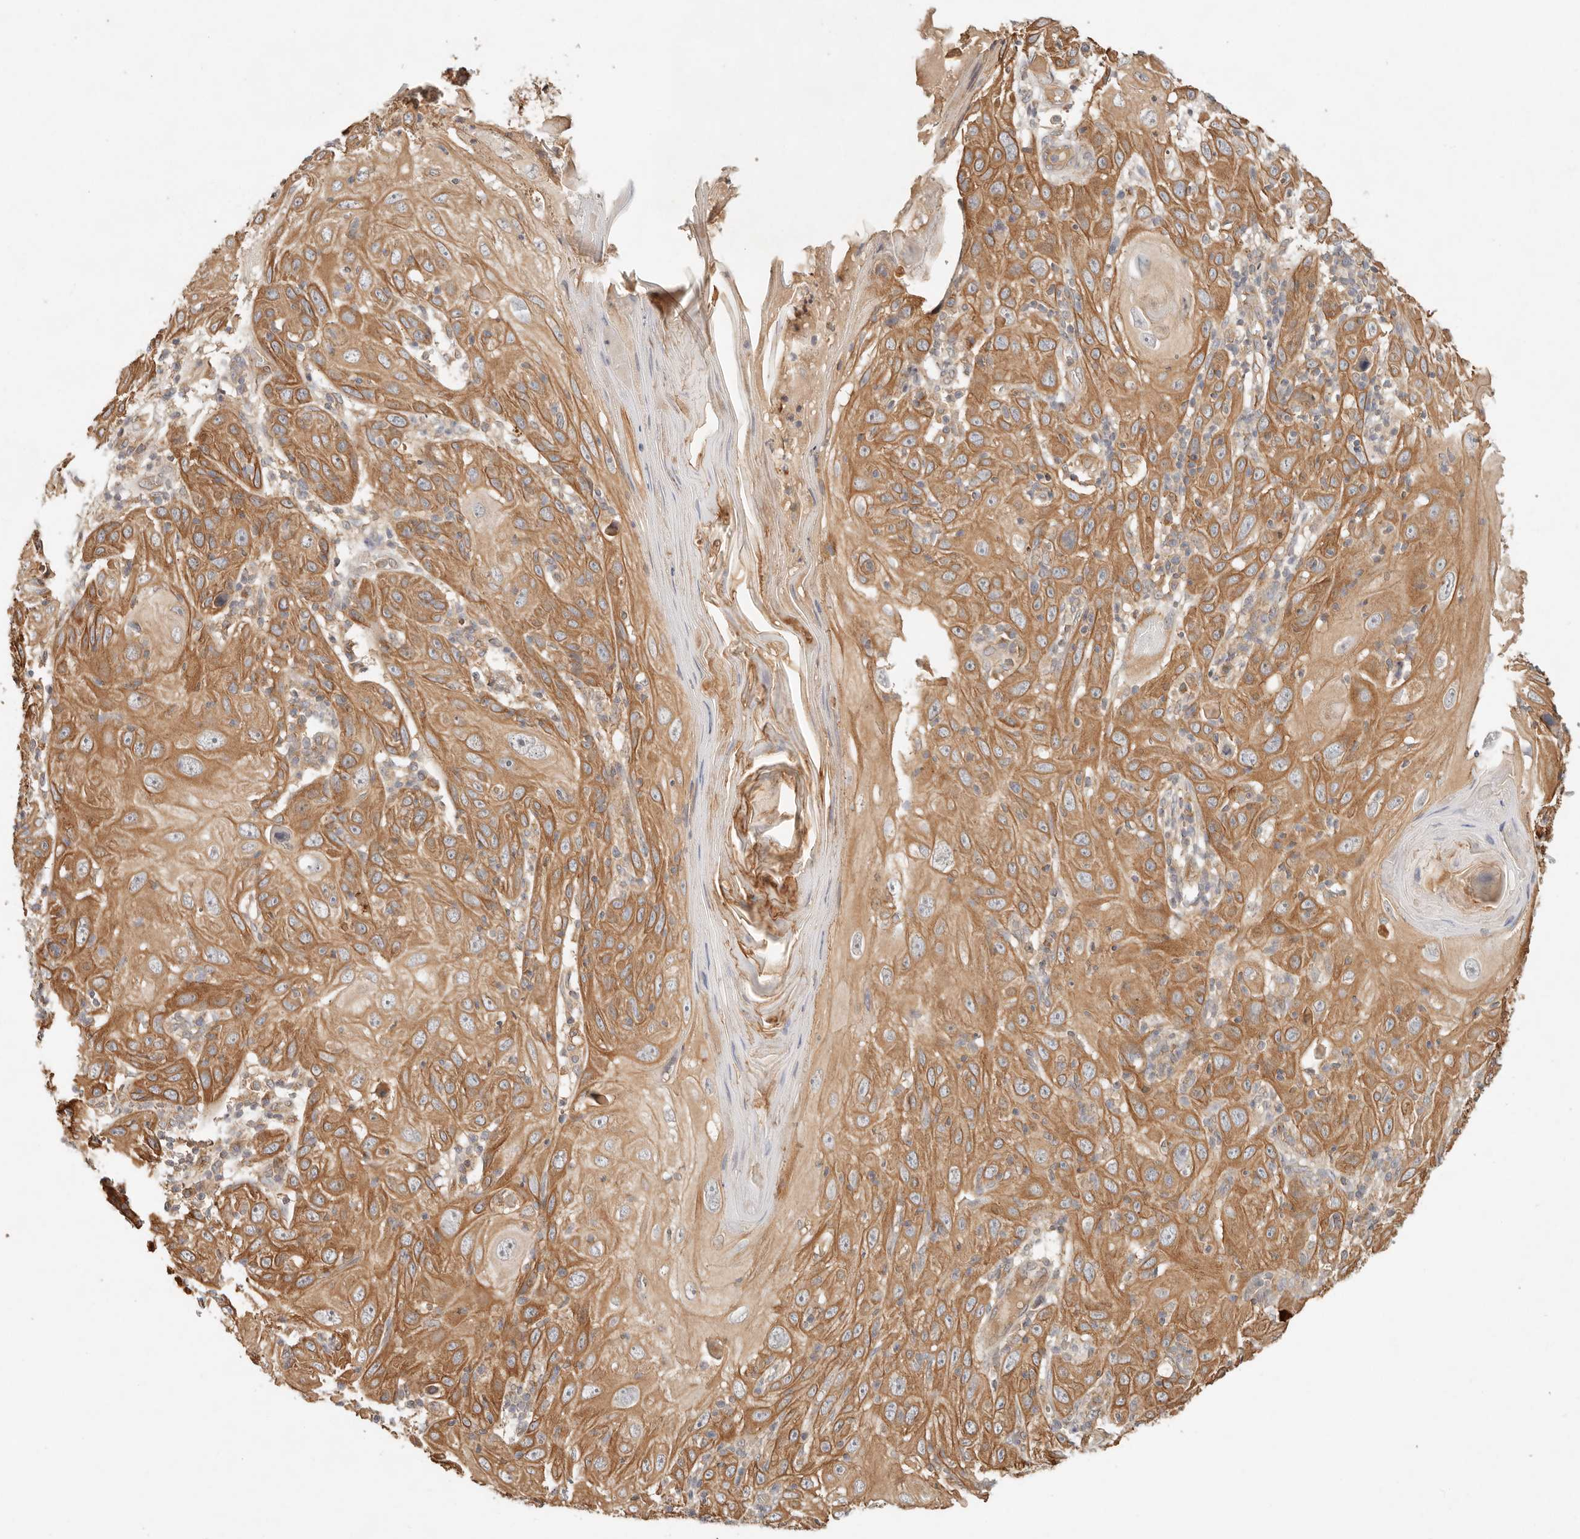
{"staining": {"intensity": "moderate", "quantity": ">75%", "location": "cytoplasmic/membranous"}, "tissue": "skin cancer", "cell_type": "Tumor cells", "image_type": "cancer", "snomed": [{"axis": "morphology", "description": "Squamous cell carcinoma, NOS"}, {"axis": "topography", "description": "Skin"}], "caption": "The immunohistochemical stain shows moderate cytoplasmic/membranous staining in tumor cells of skin cancer (squamous cell carcinoma) tissue. (DAB = brown stain, brightfield microscopy at high magnification).", "gene": "HECTD3", "patient": {"sex": "female", "age": 88}}